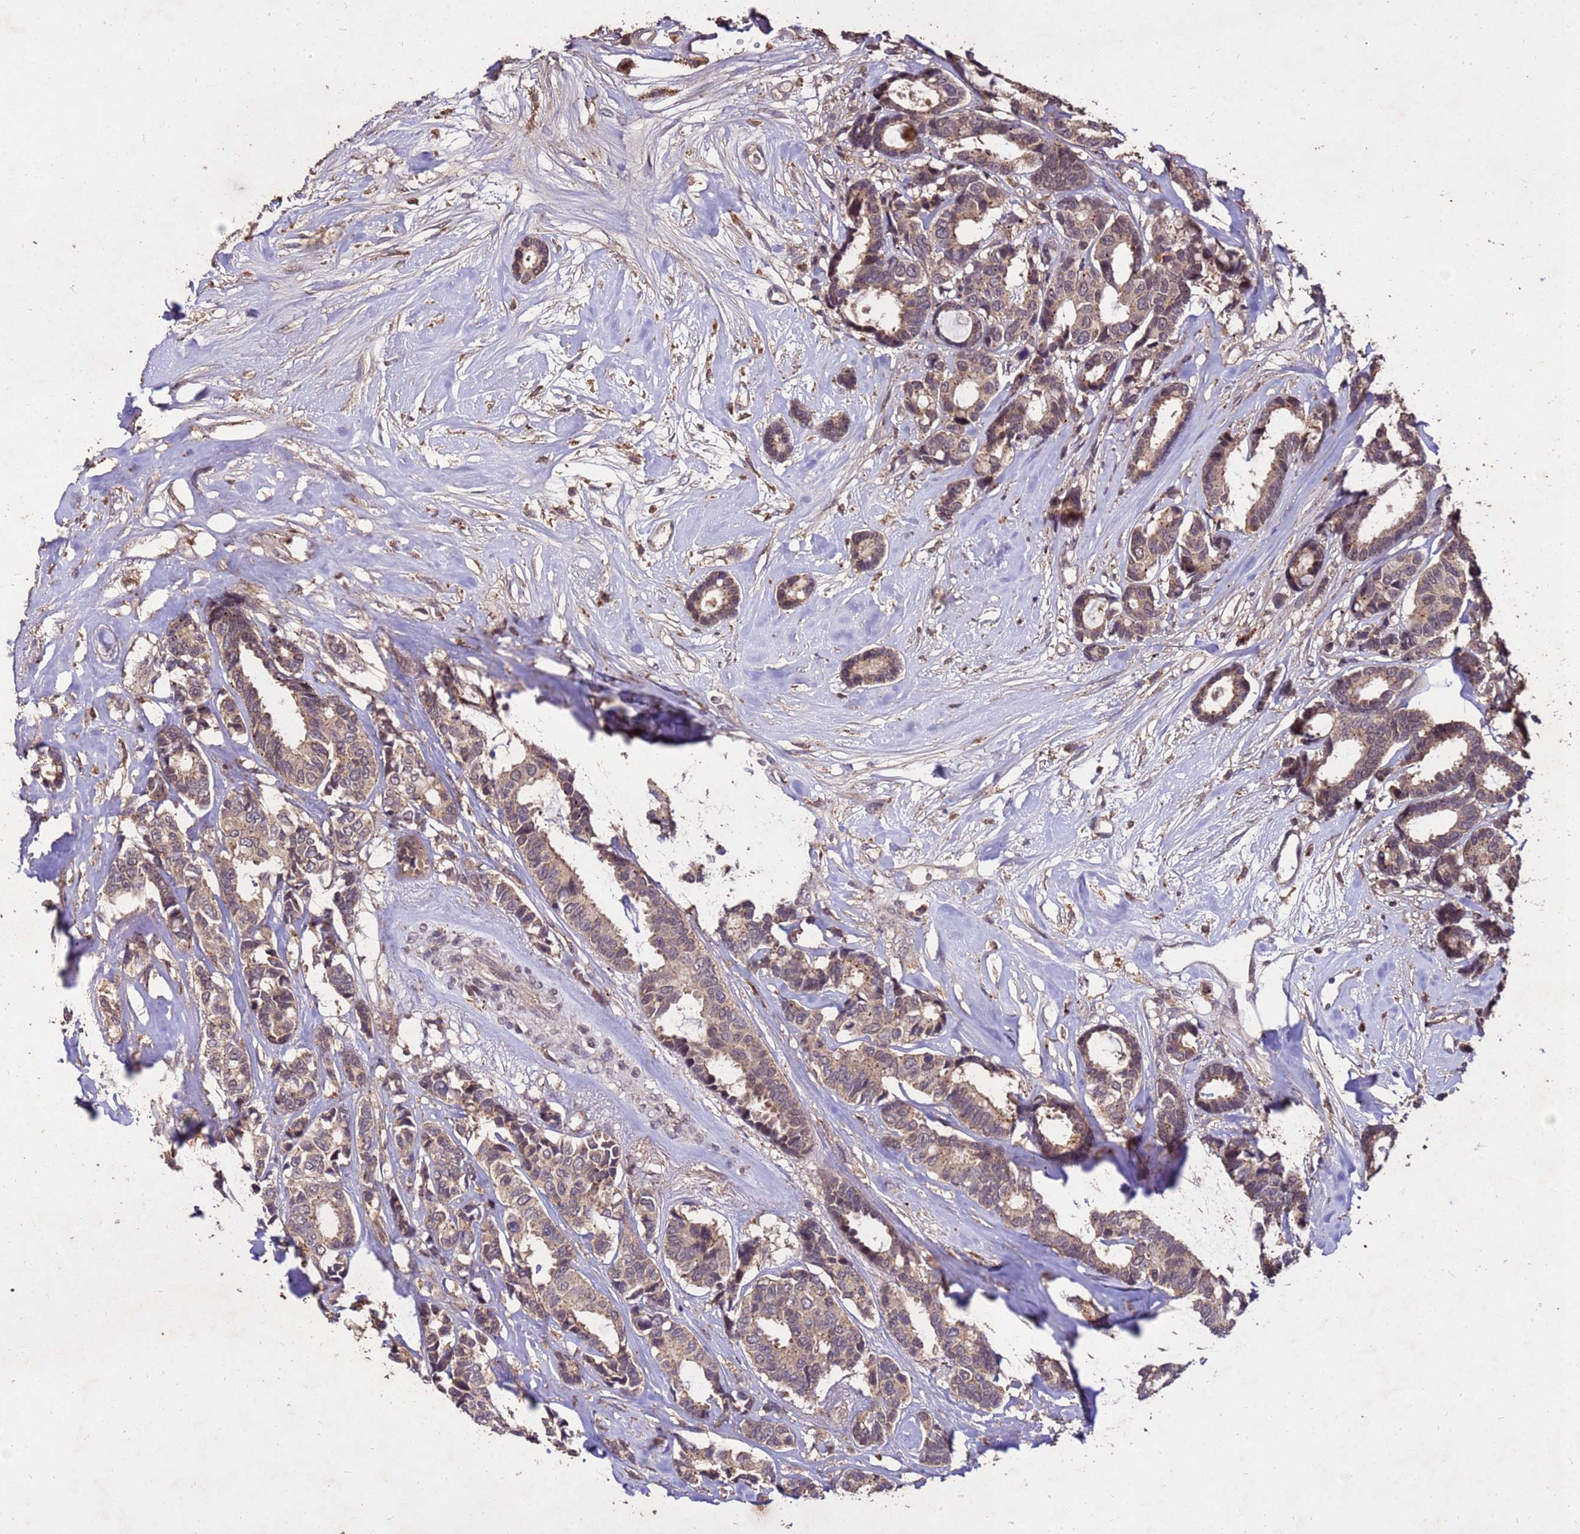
{"staining": {"intensity": "moderate", "quantity": ">75%", "location": "cytoplasmic/membranous,nuclear"}, "tissue": "breast cancer", "cell_type": "Tumor cells", "image_type": "cancer", "snomed": [{"axis": "morphology", "description": "Duct carcinoma"}, {"axis": "topography", "description": "Breast"}], "caption": "Immunohistochemistry (IHC) (DAB) staining of breast cancer demonstrates moderate cytoplasmic/membranous and nuclear protein staining in approximately >75% of tumor cells.", "gene": "TOR4A", "patient": {"sex": "female", "age": 87}}